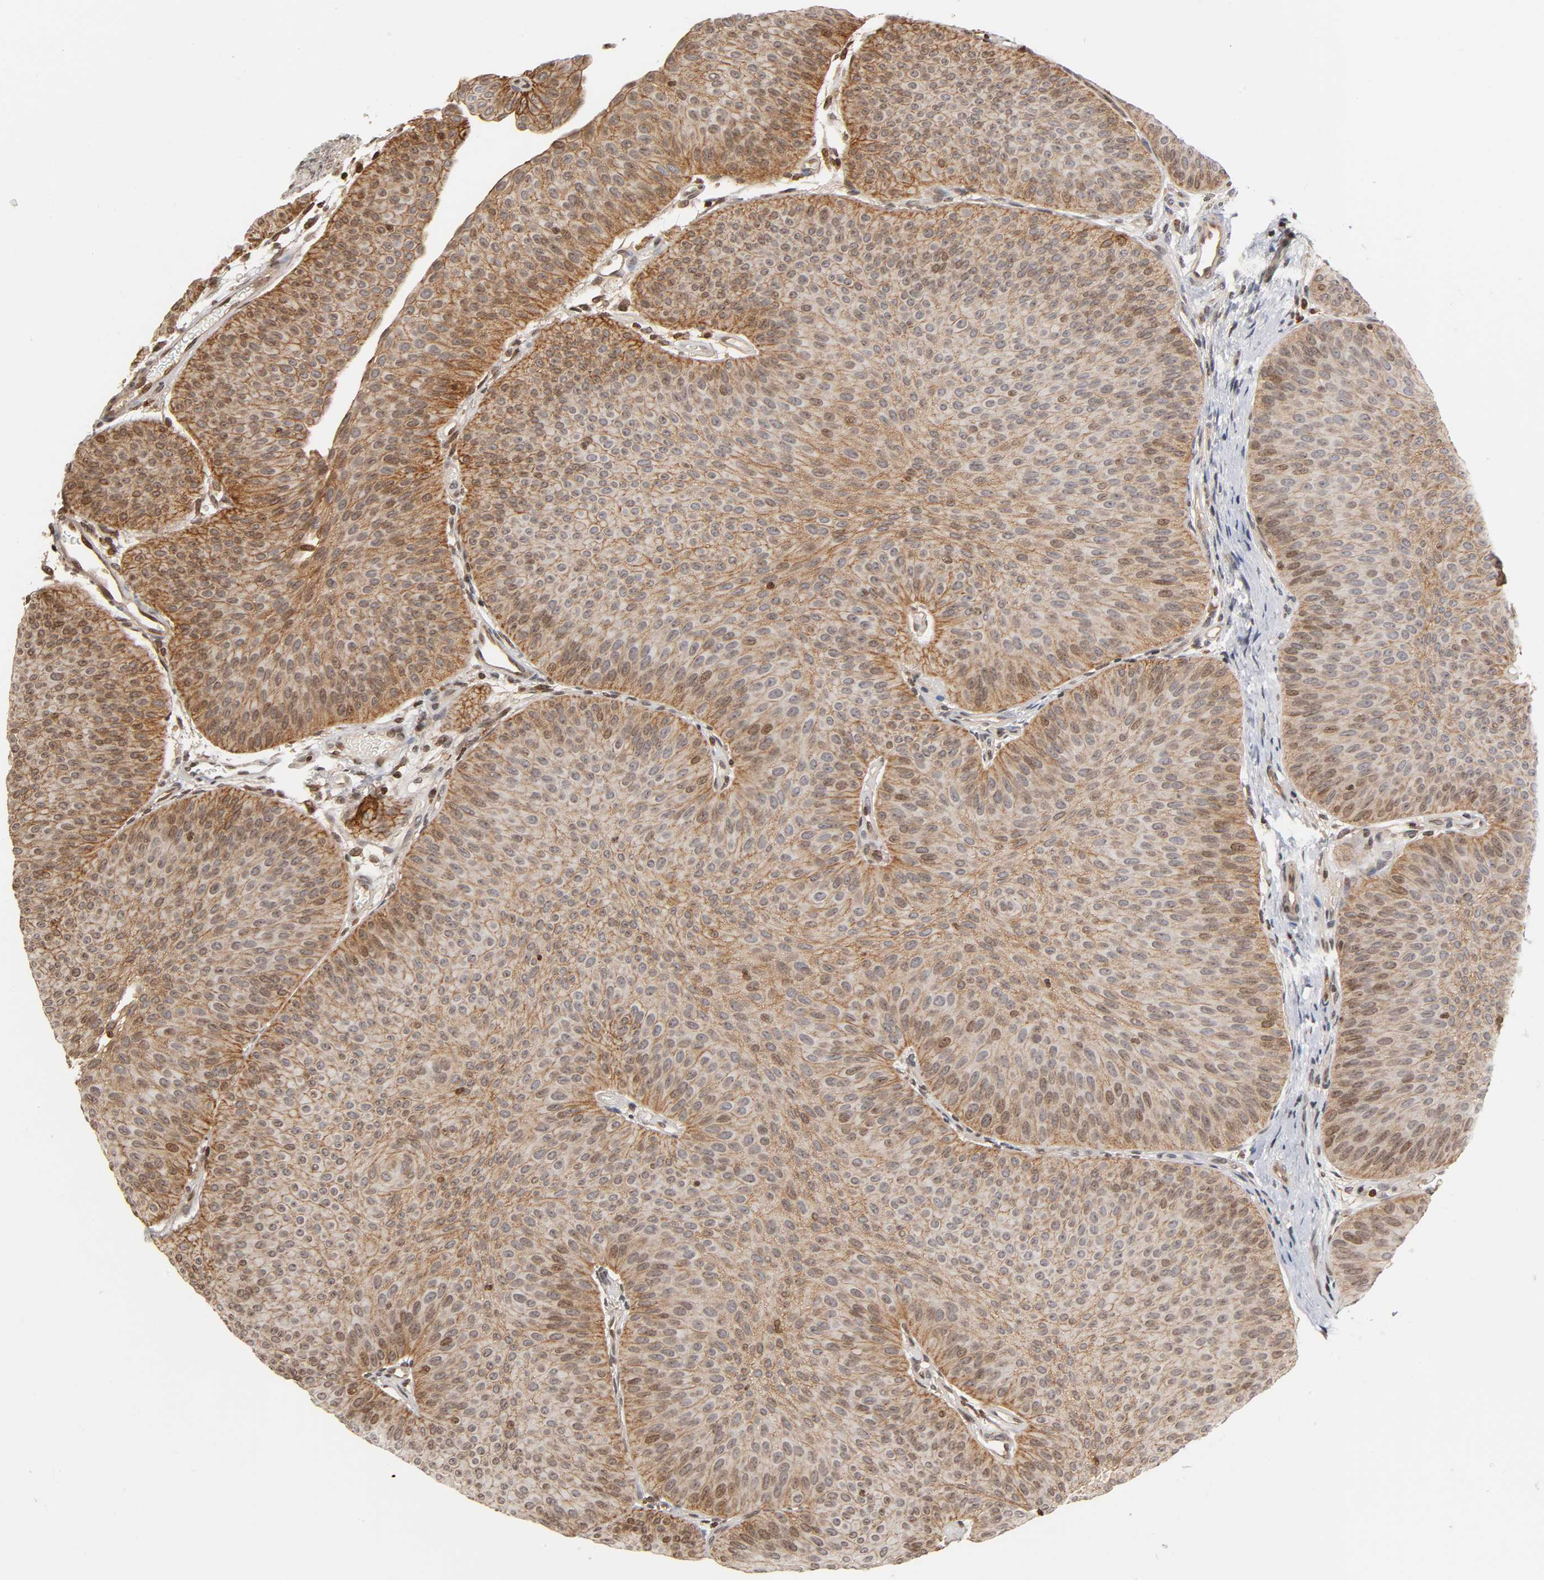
{"staining": {"intensity": "moderate", "quantity": ">75%", "location": "cytoplasmic/membranous"}, "tissue": "urothelial cancer", "cell_type": "Tumor cells", "image_type": "cancer", "snomed": [{"axis": "morphology", "description": "Urothelial carcinoma, Low grade"}, {"axis": "topography", "description": "Urinary bladder"}], "caption": "This micrograph exhibits urothelial cancer stained with IHC to label a protein in brown. The cytoplasmic/membranous of tumor cells show moderate positivity for the protein. Nuclei are counter-stained blue.", "gene": "ITGAV", "patient": {"sex": "female", "age": 60}}